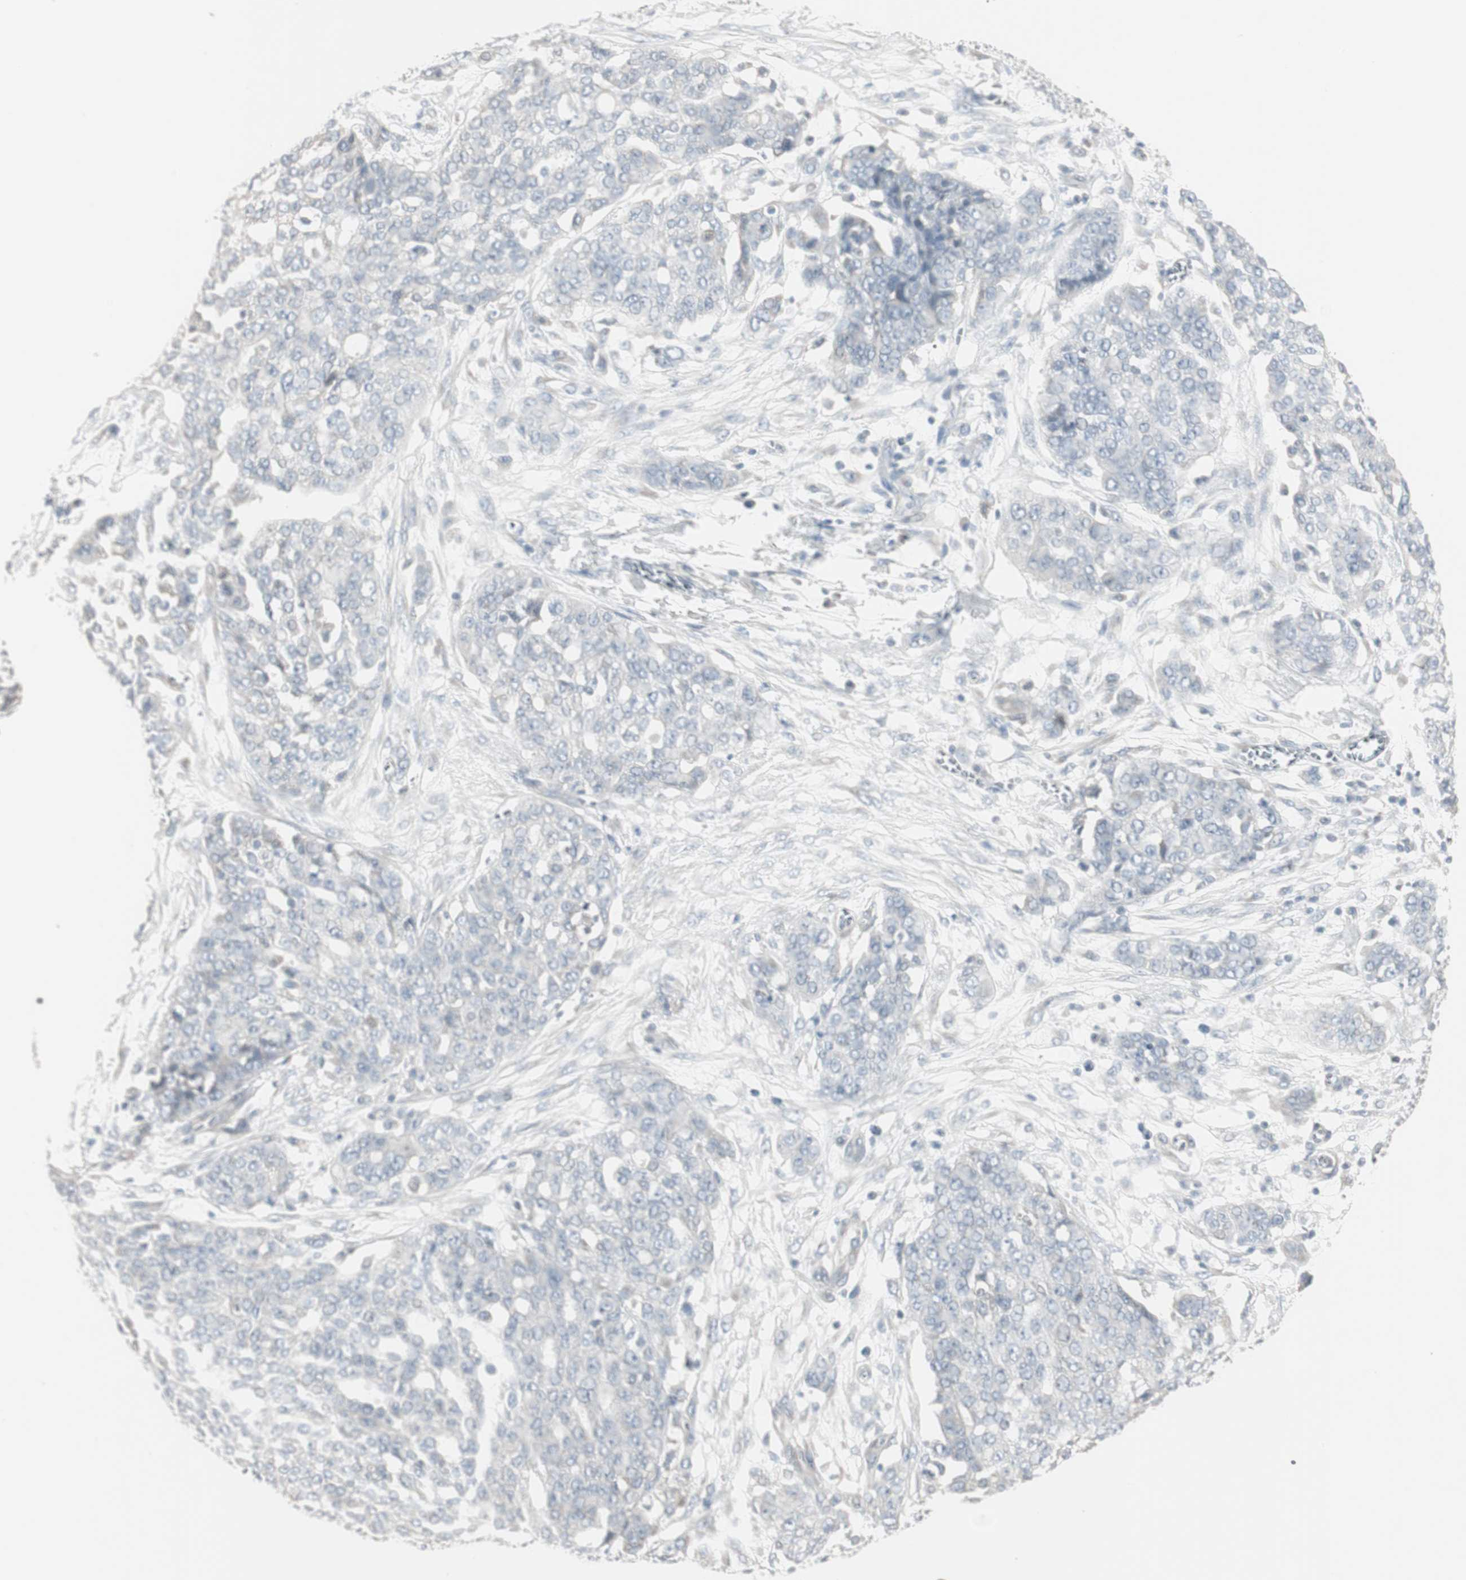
{"staining": {"intensity": "negative", "quantity": "none", "location": "none"}, "tissue": "ovarian cancer", "cell_type": "Tumor cells", "image_type": "cancer", "snomed": [{"axis": "morphology", "description": "Cystadenocarcinoma, serous, NOS"}, {"axis": "topography", "description": "Soft tissue"}, {"axis": "topography", "description": "Ovary"}], "caption": "IHC histopathology image of human ovarian cancer stained for a protein (brown), which reveals no positivity in tumor cells. (Stains: DAB immunohistochemistry (IHC) with hematoxylin counter stain, Microscopy: brightfield microscopy at high magnification).", "gene": "DMPK", "patient": {"sex": "female", "age": 57}}